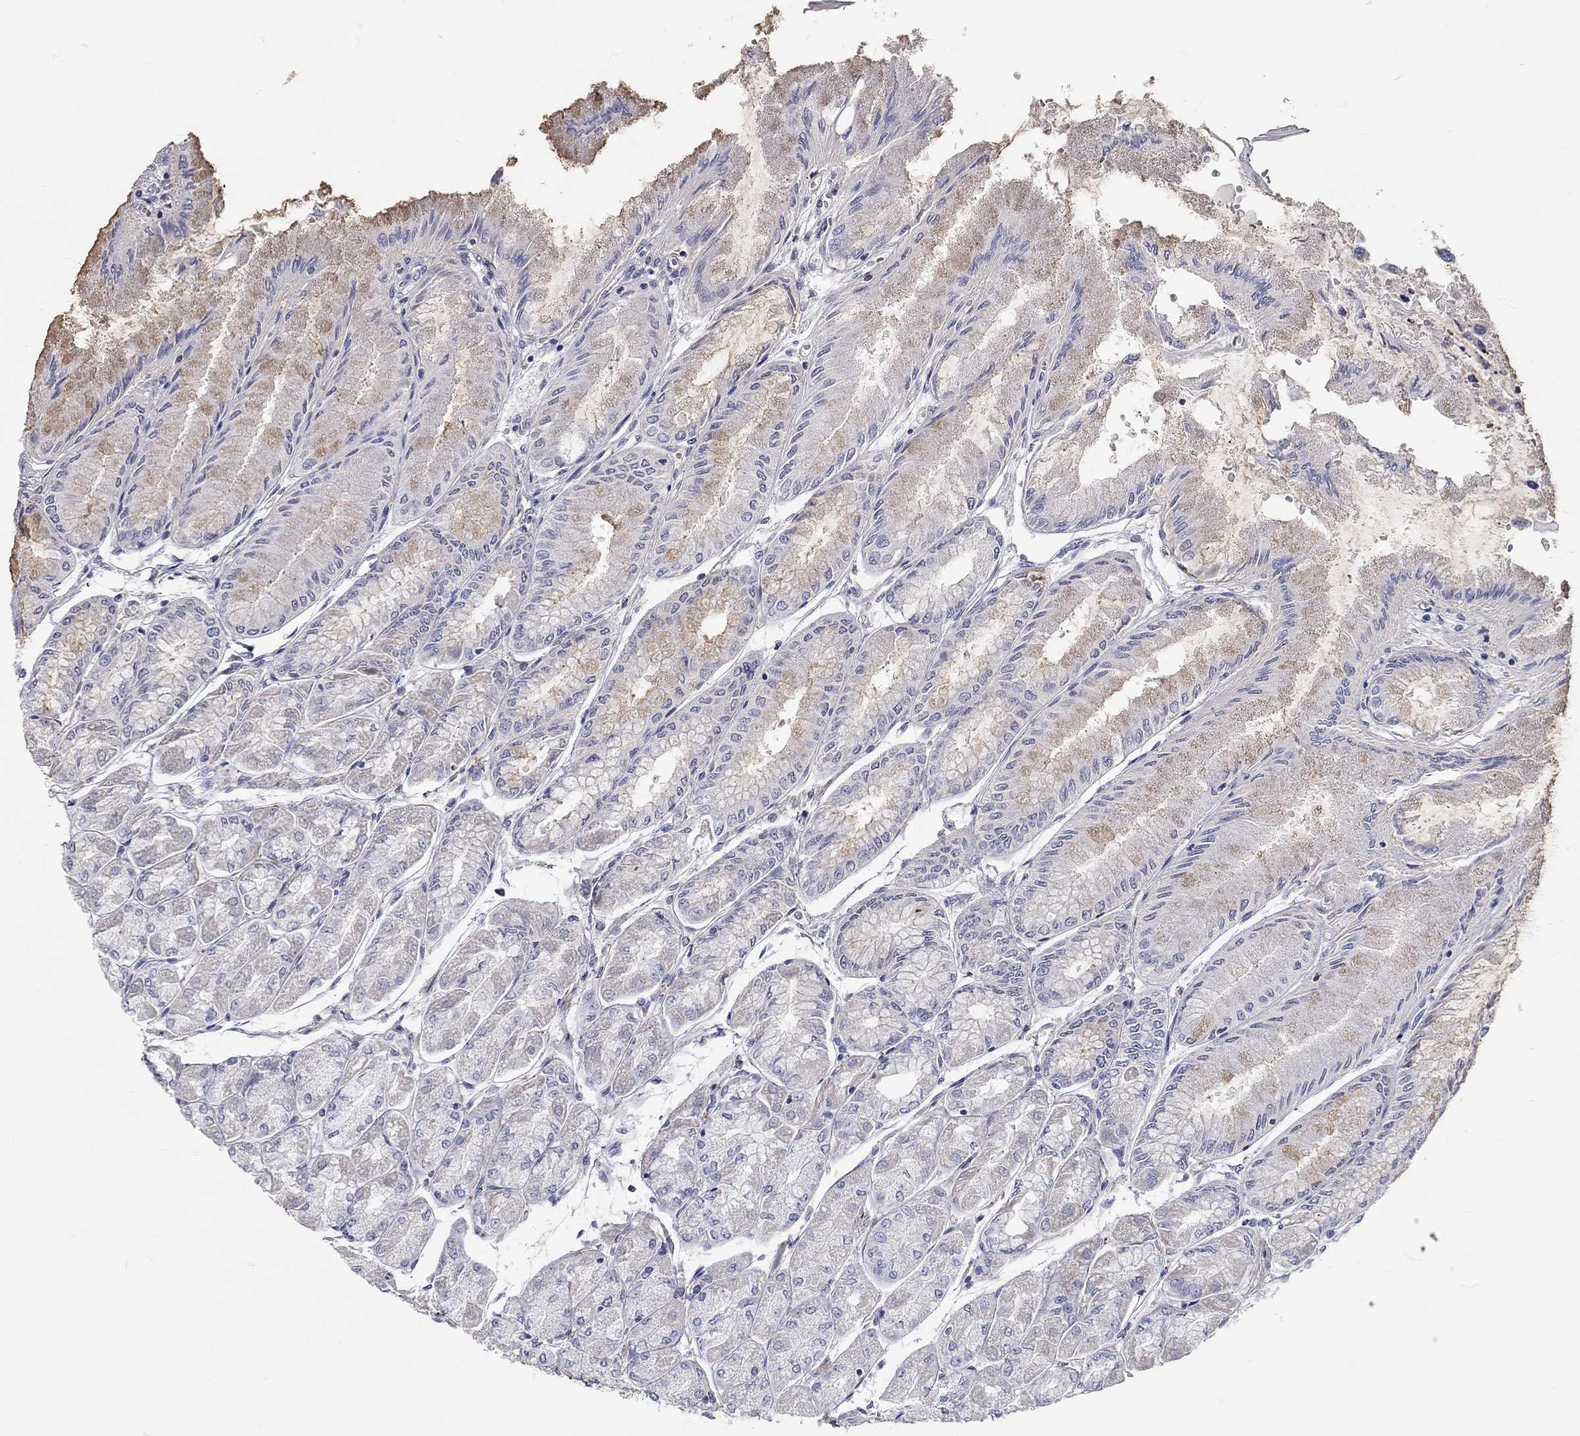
{"staining": {"intensity": "moderate", "quantity": "25%-75%", "location": "cytoplasmic/membranous"}, "tissue": "stomach", "cell_type": "Glandular cells", "image_type": "normal", "snomed": [{"axis": "morphology", "description": "Normal tissue, NOS"}, {"axis": "topography", "description": "Stomach, upper"}], "caption": "High-power microscopy captured an immunohistochemistry (IHC) image of unremarkable stomach, revealing moderate cytoplasmic/membranous positivity in about 25%-75% of glandular cells.", "gene": "C10orf90", "patient": {"sex": "male", "age": 60}}